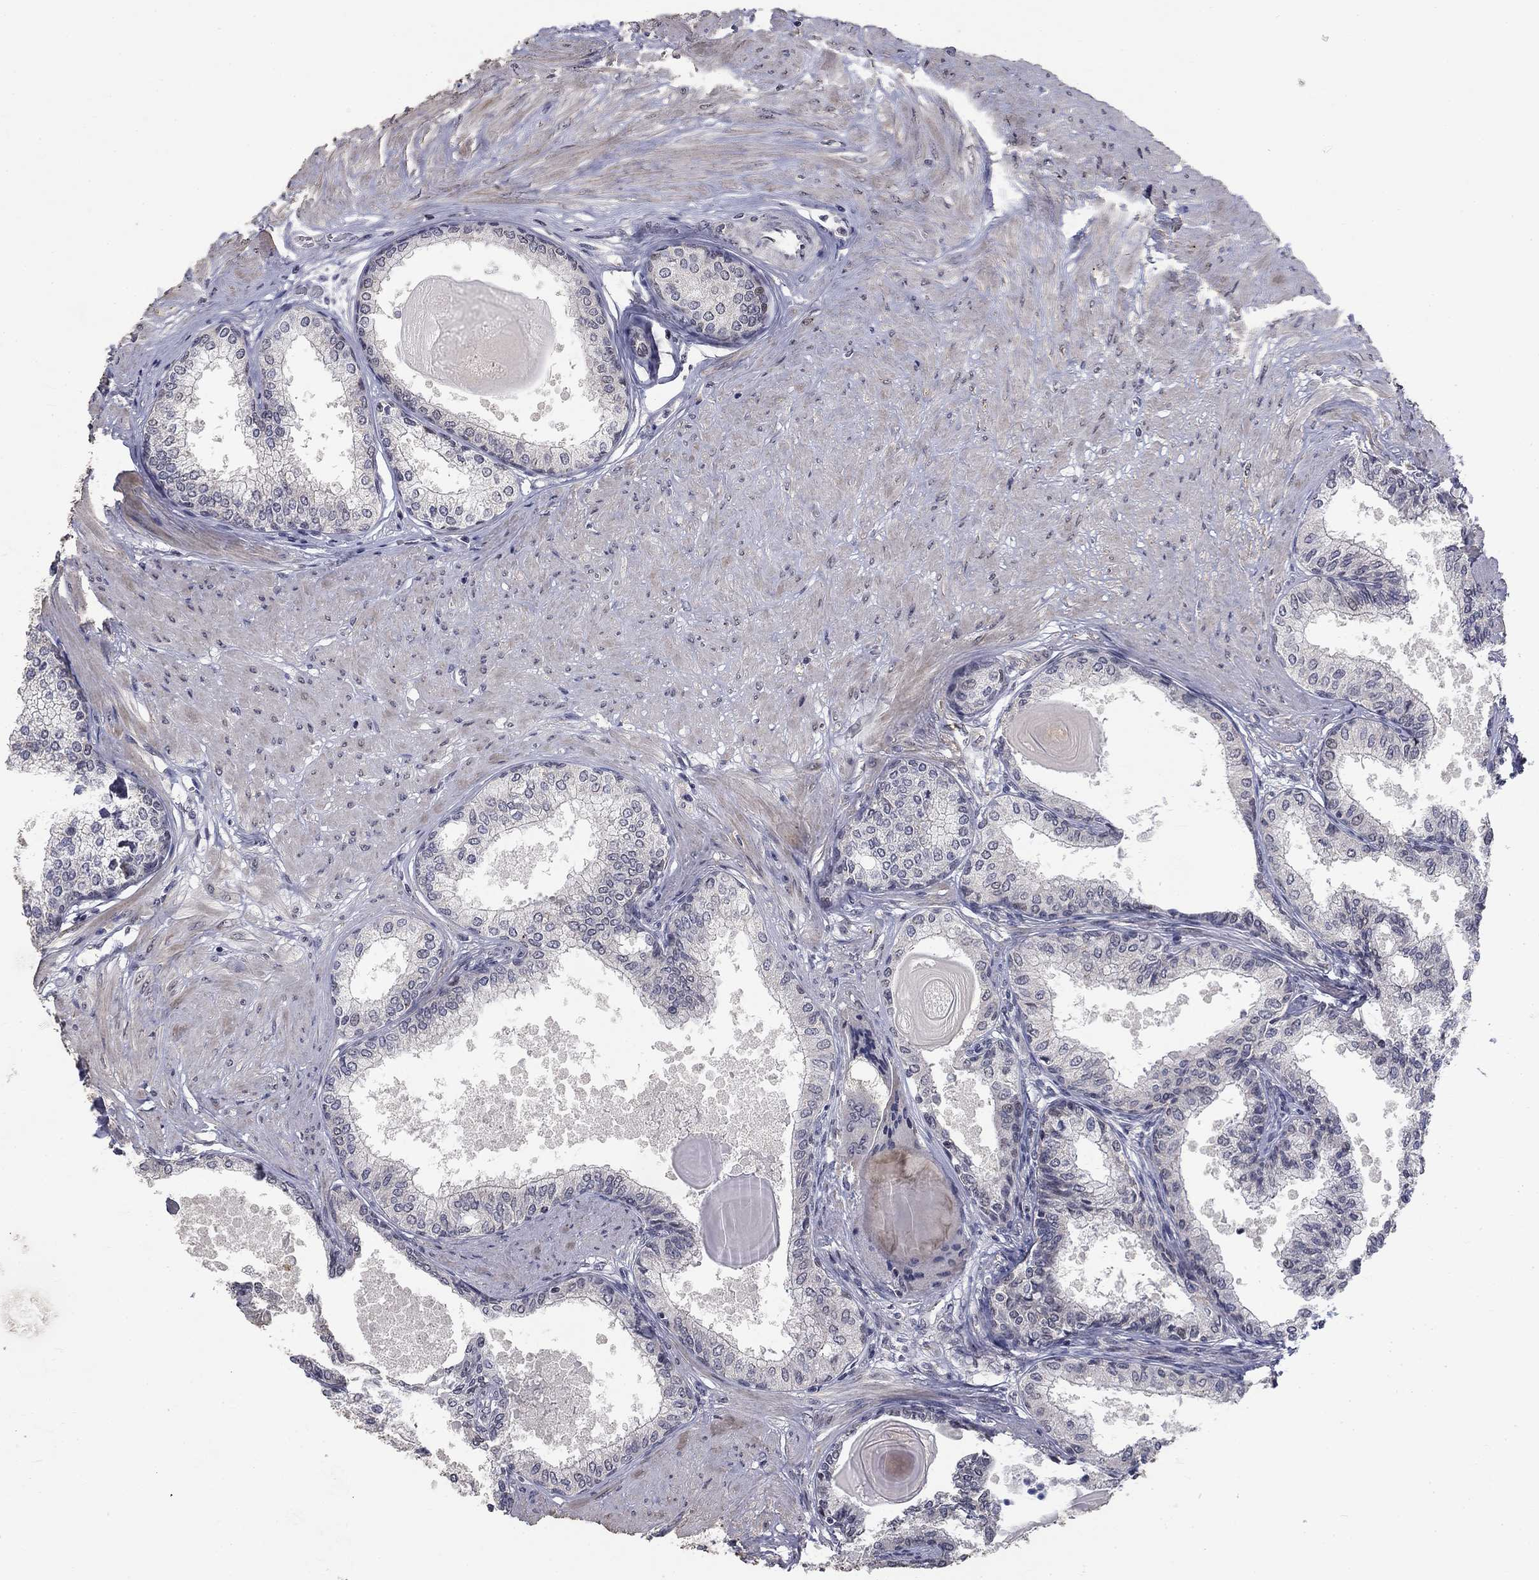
{"staining": {"intensity": "negative", "quantity": "none", "location": "none"}, "tissue": "prostate", "cell_type": "Glandular cells", "image_type": "normal", "snomed": [{"axis": "morphology", "description": "Normal tissue, NOS"}, {"axis": "topography", "description": "Prostate"}], "caption": "This is a micrograph of immunohistochemistry (IHC) staining of normal prostate, which shows no positivity in glandular cells. Nuclei are stained in blue.", "gene": "SPATA33", "patient": {"sex": "male", "age": 63}}